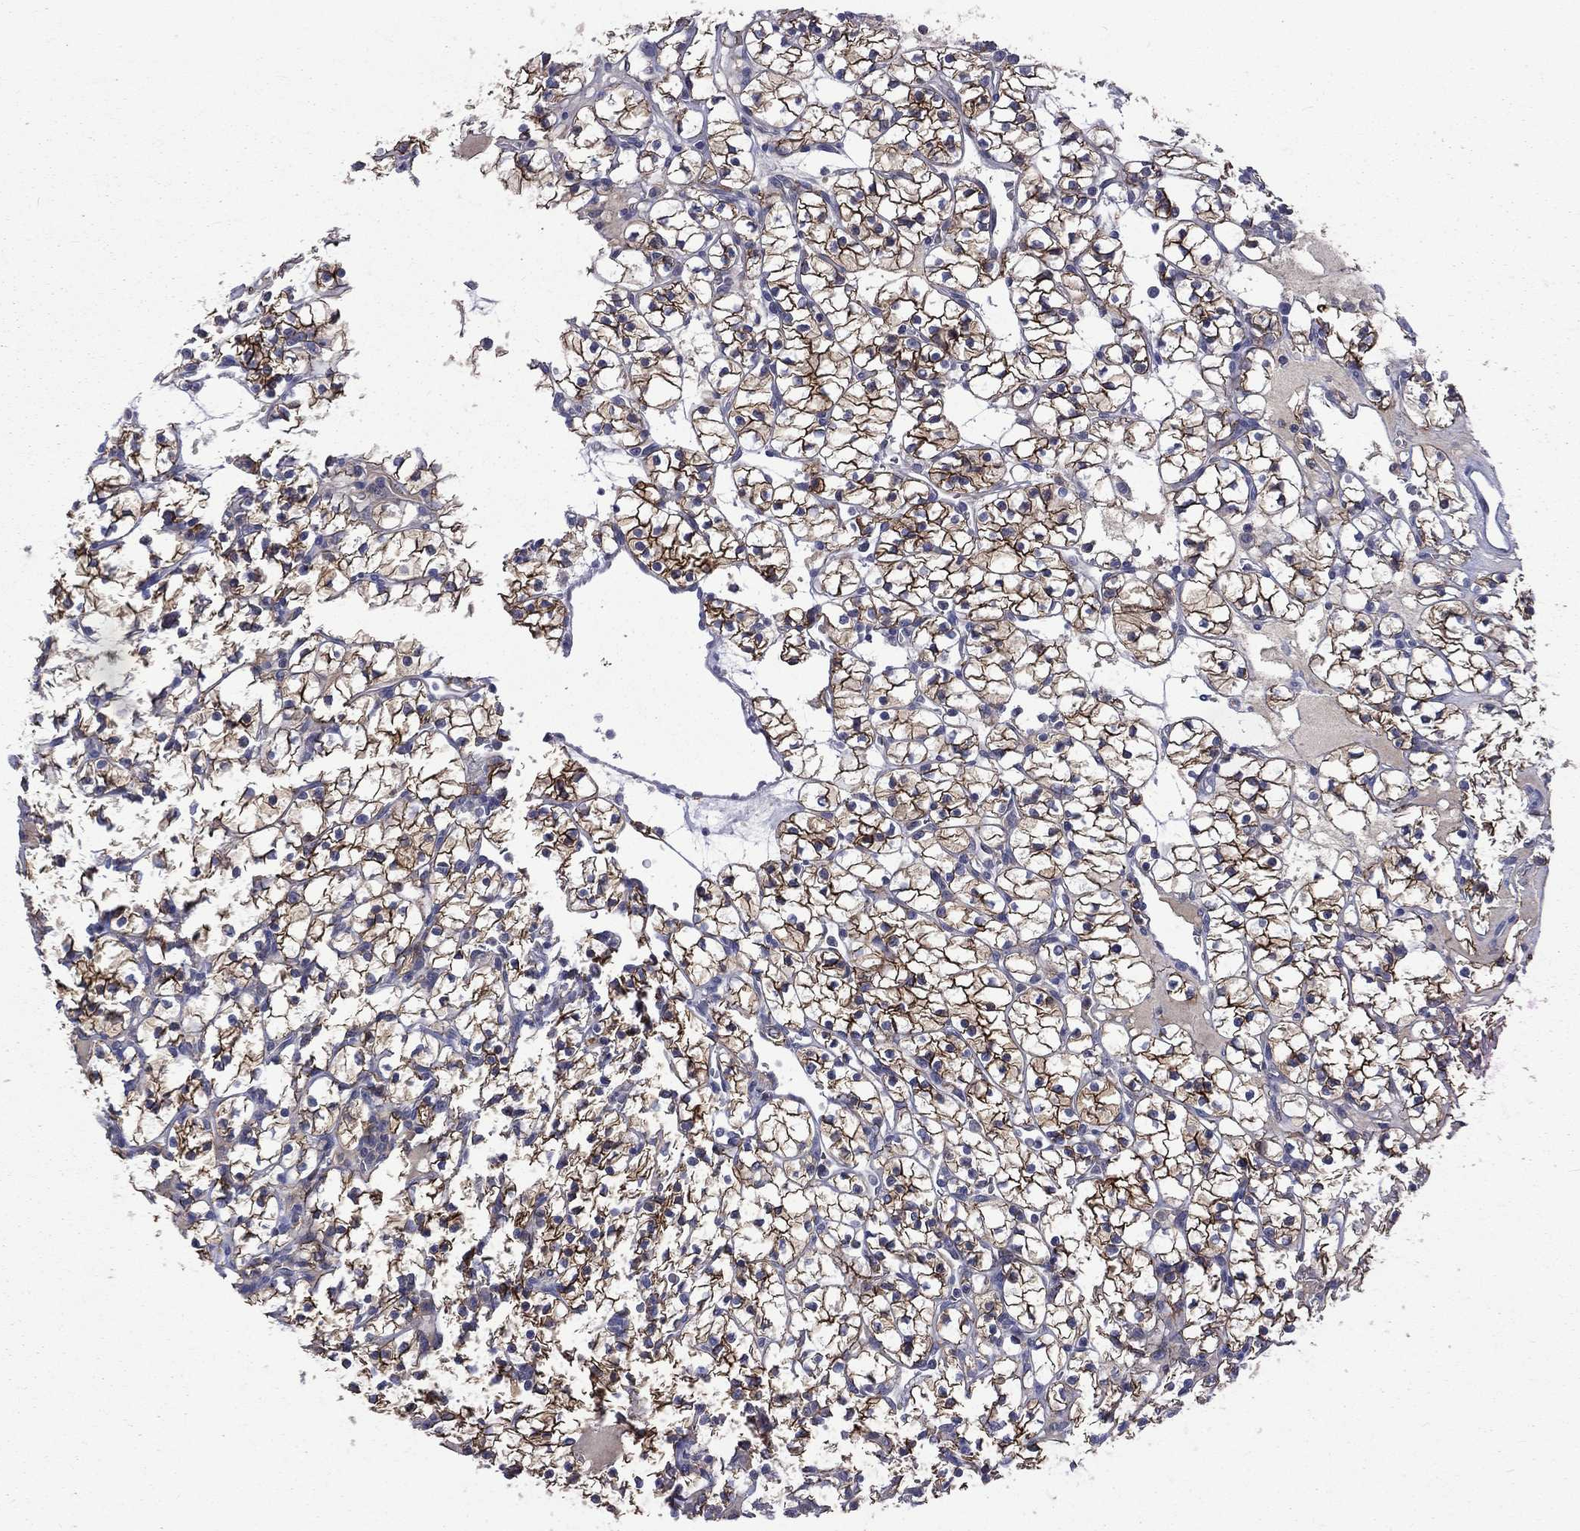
{"staining": {"intensity": "strong", "quantity": "25%-75%", "location": "cytoplasmic/membranous"}, "tissue": "renal cancer", "cell_type": "Tumor cells", "image_type": "cancer", "snomed": [{"axis": "morphology", "description": "Adenocarcinoma, NOS"}, {"axis": "topography", "description": "Kidney"}], "caption": "Immunohistochemistry histopathology image of adenocarcinoma (renal) stained for a protein (brown), which reveals high levels of strong cytoplasmic/membranous staining in about 25%-75% of tumor cells.", "gene": "CA12", "patient": {"sex": "female", "age": 89}}